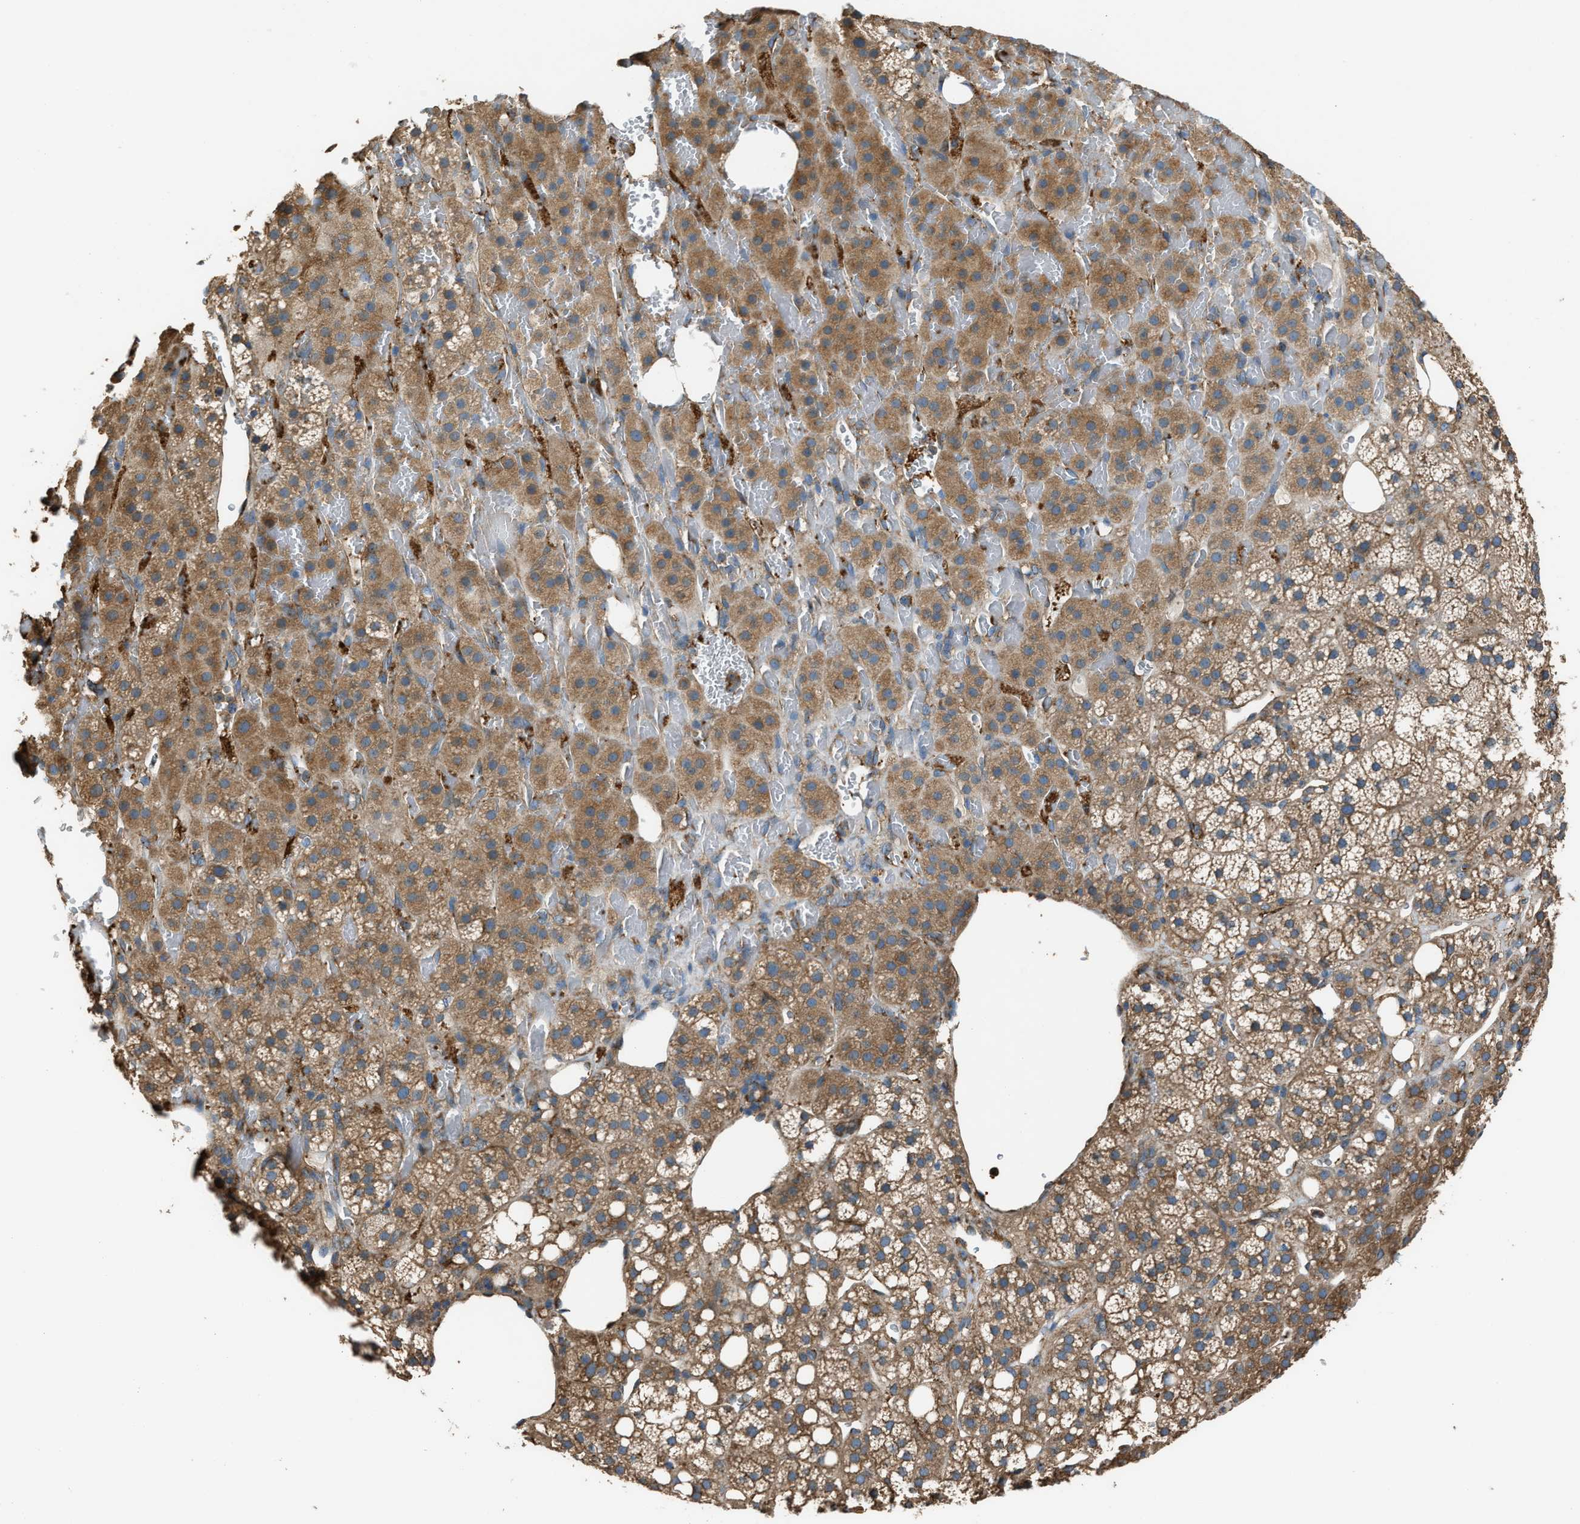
{"staining": {"intensity": "moderate", "quantity": ">75%", "location": "cytoplasmic/membranous"}, "tissue": "adrenal gland", "cell_type": "Glandular cells", "image_type": "normal", "snomed": [{"axis": "morphology", "description": "Normal tissue, NOS"}, {"axis": "topography", "description": "Adrenal gland"}], "caption": "Immunohistochemistry image of benign adrenal gland stained for a protein (brown), which demonstrates medium levels of moderate cytoplasmic/membranous positivity in approximately >75% of glandular cells.", "gene": "TRPC1", "patient": {"sex": "female", "age": 59}}